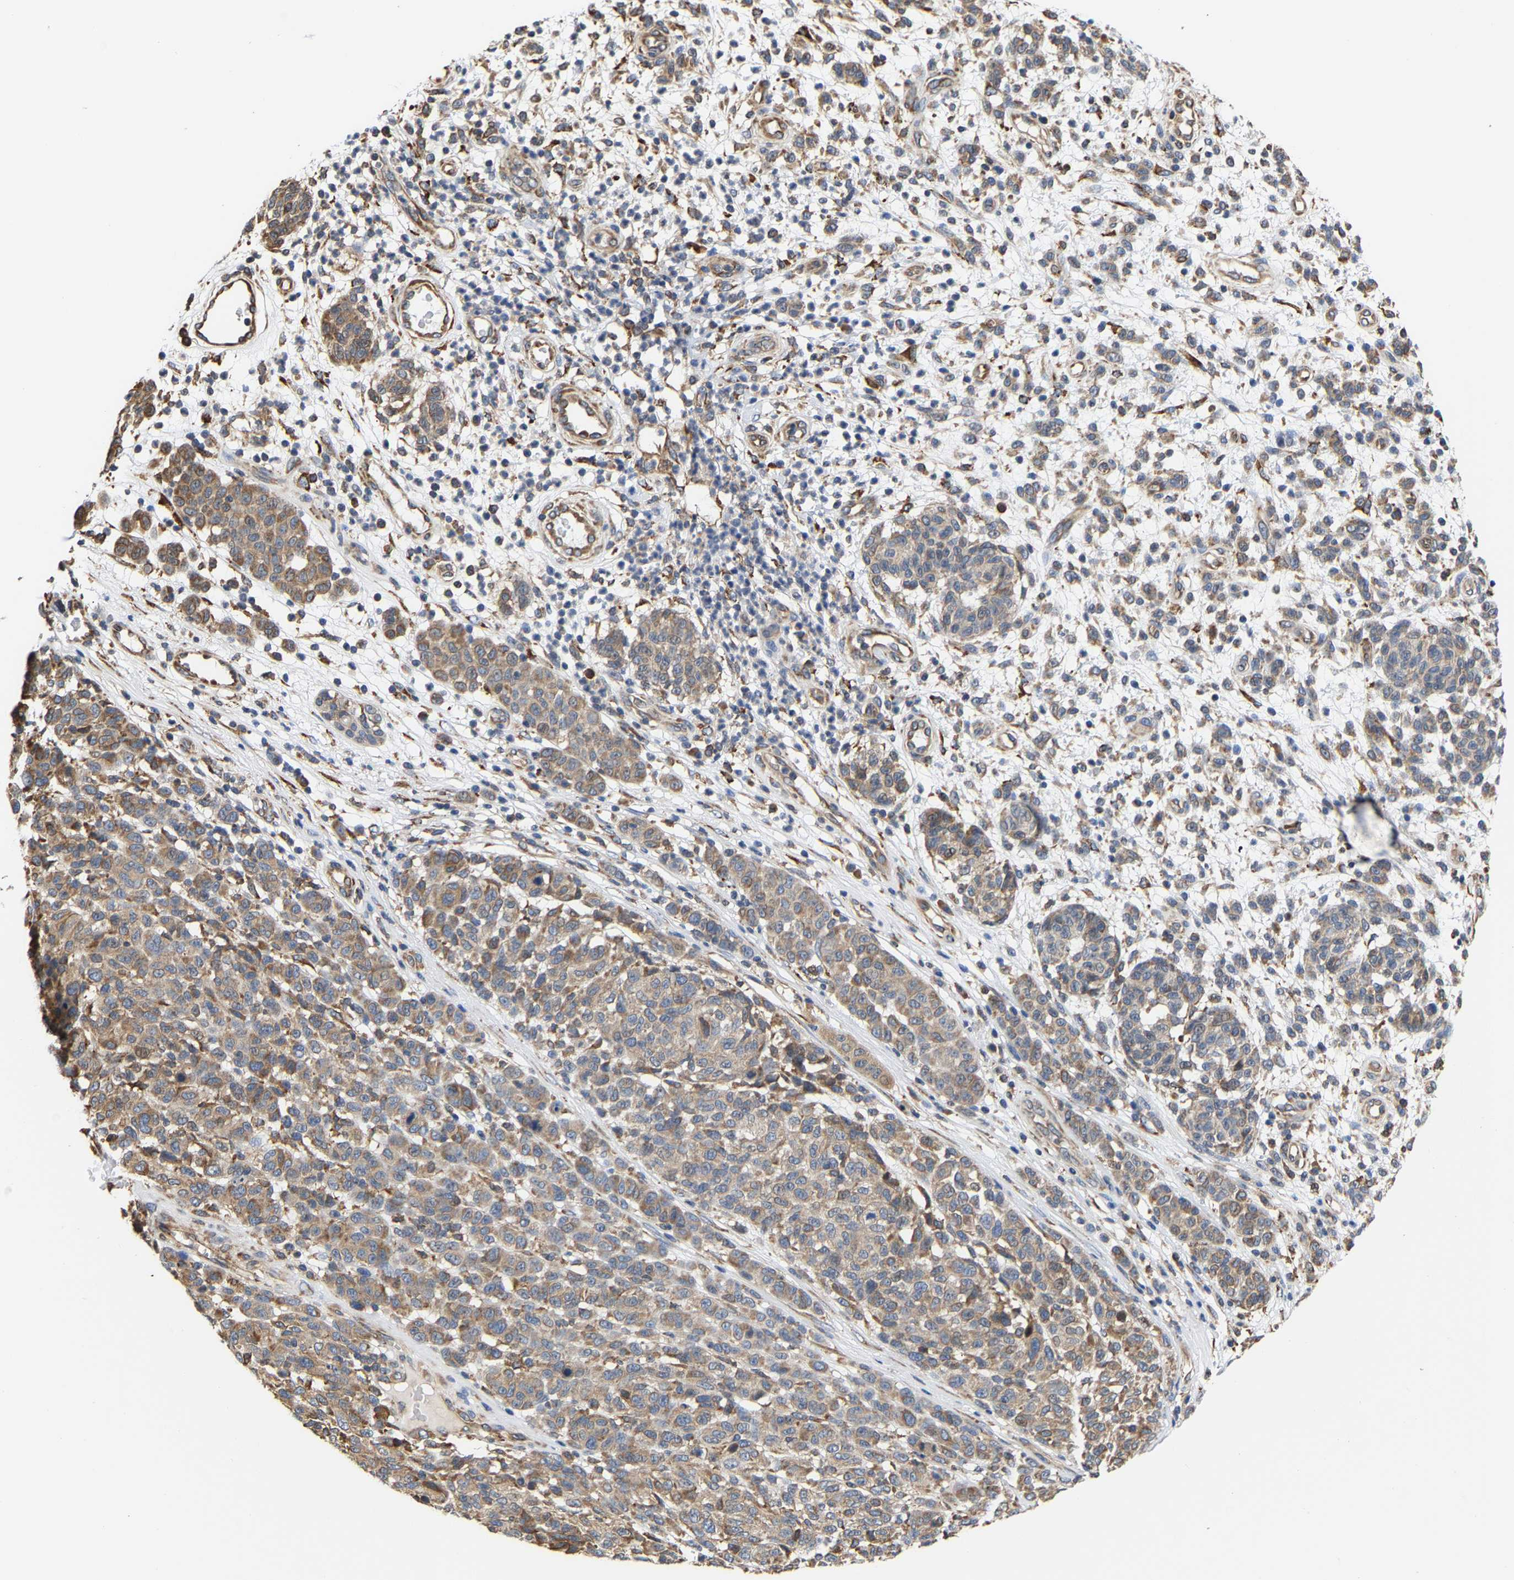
{"staining": {"intensity": "moderate", "quantity": "25%-75%", "location": "cytoplasmic/membranous"}, "tissue": "melanoma", "cell_type": "Tumor cells", "image_type": "cancer", "snomed": [{"axis": "morphology", "description": "Malignant melanoma, NOS"}, {"axis": "topography", "description": "Skin"}], "caption": "Melanoma was stained to show a protein in brown. There is medium levels of moderate cytoplasmic/membranous positivity in about 25%-75% of tumor cells. The staining was performed using DAB to visualize the protein expression in brown, while the nuclei were stained in blue with hematoxylin (Magnification: 20x).", "gene": "ARAP1", "patient": {"sex": "male", "age": 59}}